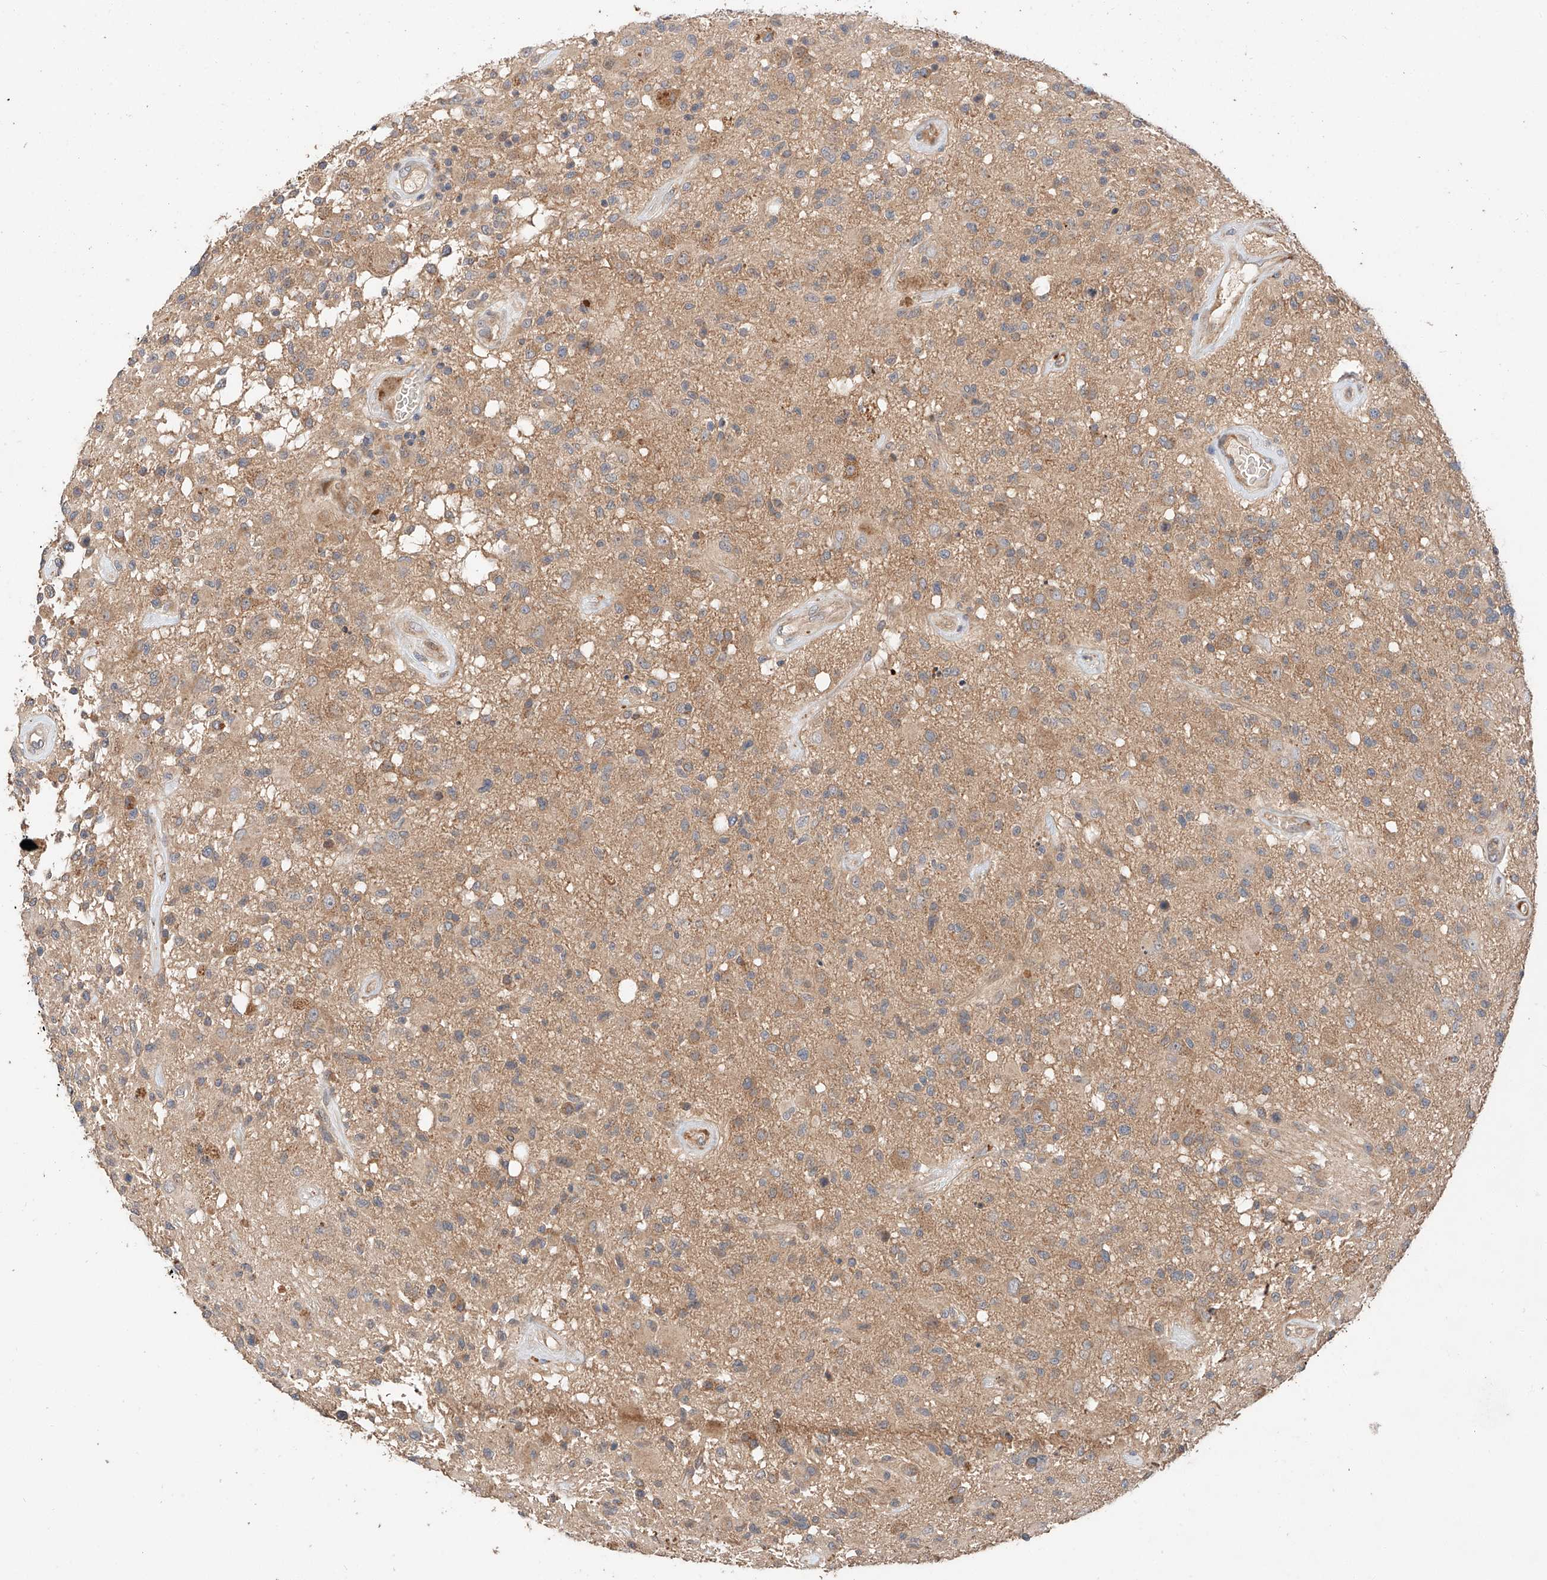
{"staining": {"intensity": "moderate", "quantity": ">75%", "location": "cytoplasmic/membranous"}, "tissue": "glioma", "cell_type": "Tumor cells", "image_type": "cancer", "snomed": [{"axis": "morphology", "description": "Glioma, malignant, High grade"}, {"axis": "morphology", "description": "Glioblastoma, NOS"}, {"axis": "topography", "description": "Brain"}], "caption": "Immunohistochemistry of glioma shows medium levels of moderate cytoplasmic/membranous expression in approximately >75% of tumor cells.", "gene": "XPNPEP1", "patient": {"sex": "male", "age": 60}}